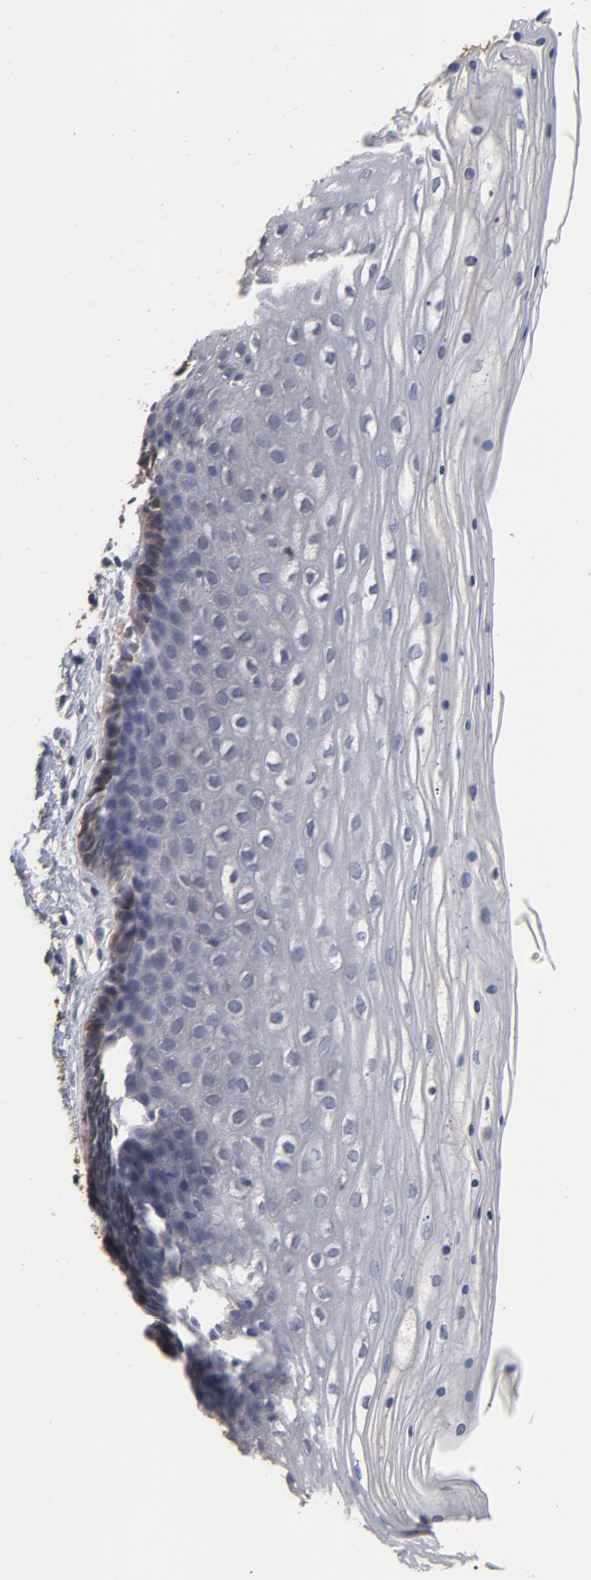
{"staining": {"intensity": "weak", "quantity": "25%-75%", "location": "cytoplasmic/membranous"}, "tissue": "cervix", "cell_type": "Glandular cells", "image_type": "normal", "snomed": [{"axis": "morphology", "description": "Normal tissue, NOS"}, {"axis": "topography", "description": "Cervix"}], "caption": "Cervix stained with a brown dye reveals weak cytoplasmic/membranous positive expression in approximately 25%-75% of glandular cells.", "gene": "TANGO2", "patient": {"sex": "female", "age": 39}}